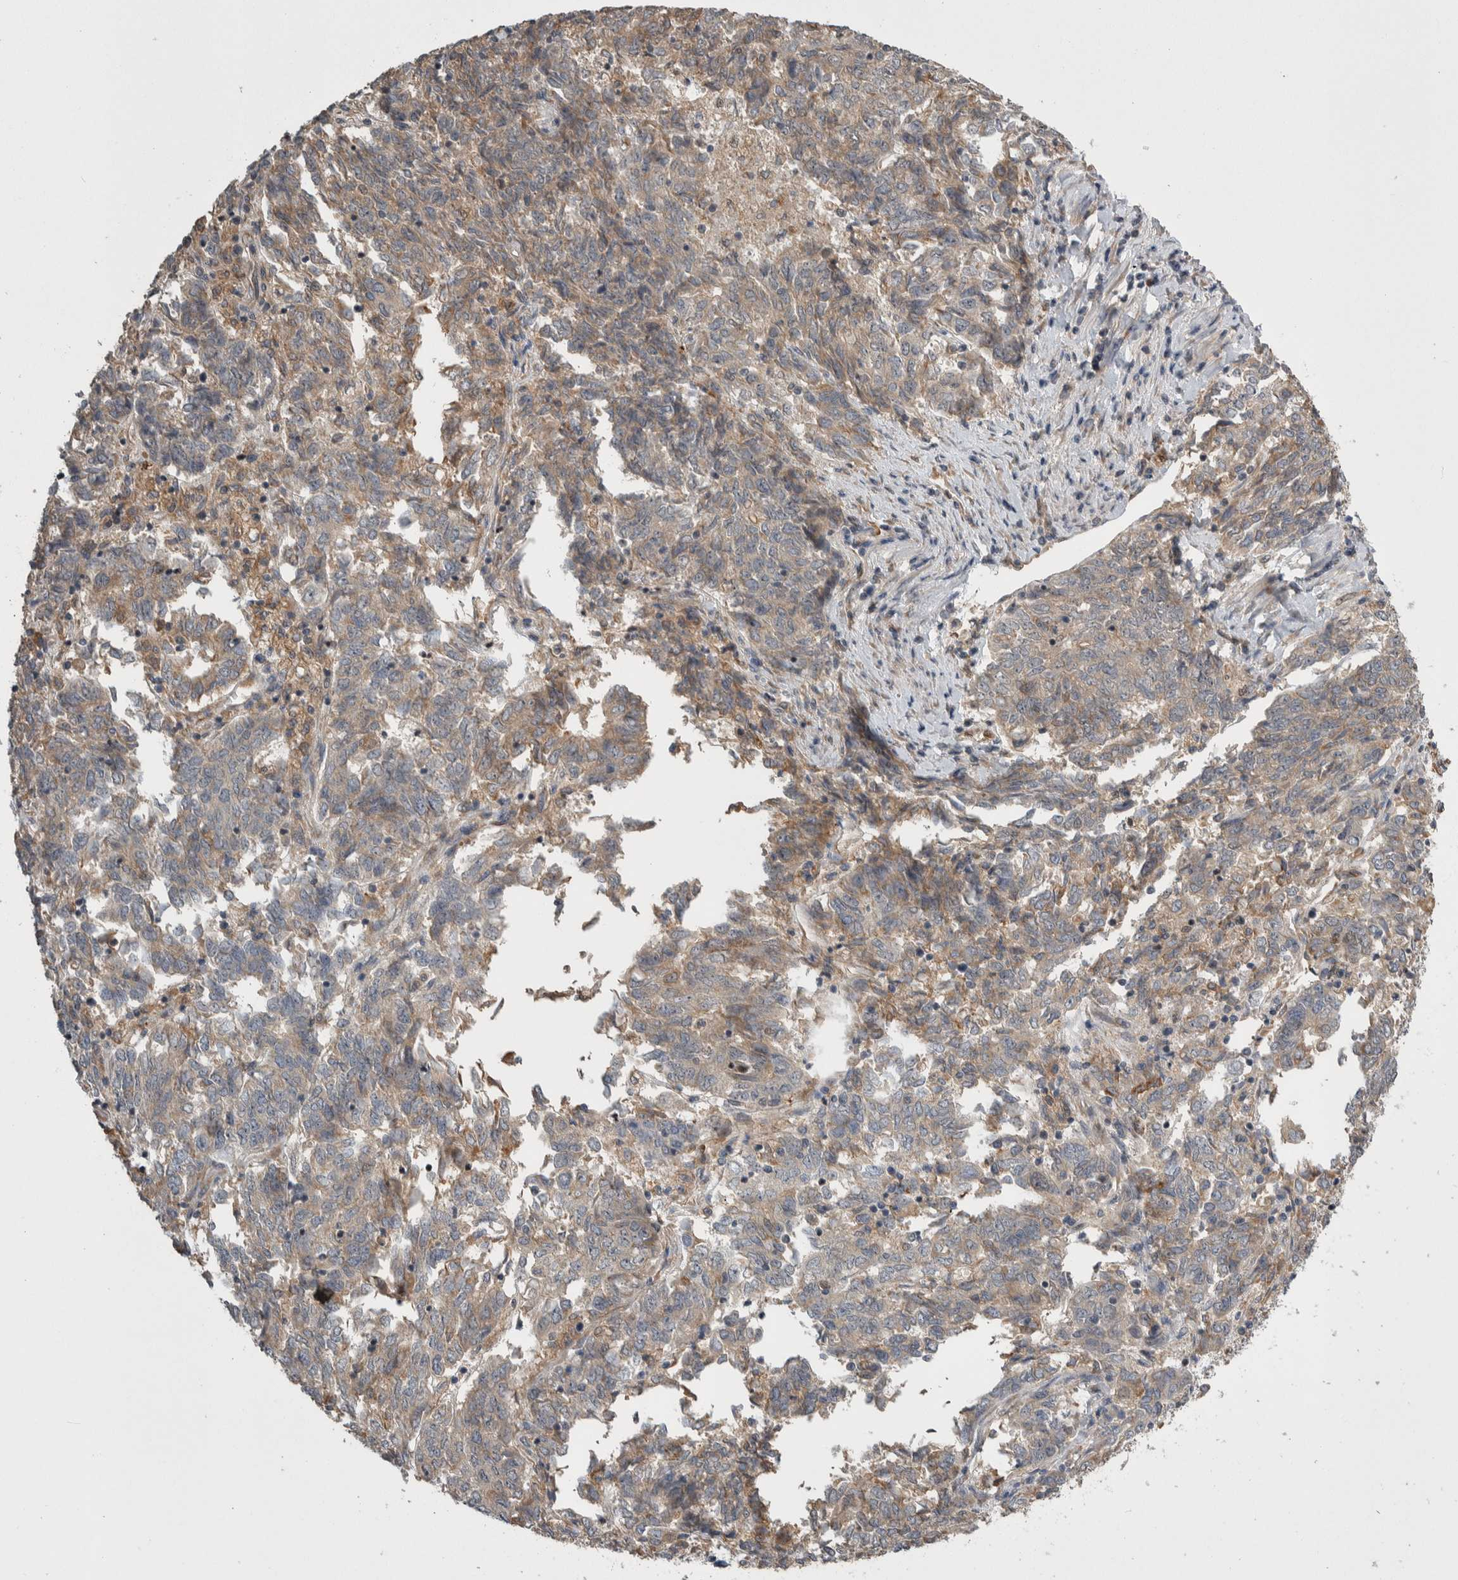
{"staining": {"intensity": "weak", "quantity": "25%-75%", "location": "cytoplasmic/membranous"}, "tissue": "endometrial cancer", "cell_type": "Tumor cells", "image_type": "cancer", "snomed": [{"axis": "morphology", "description": "Adenocarcinoma, NOS"}, {"axis": "topography", "description": "Endometrium"}], "caption": "Immunohistochemical staining of endometrial adenocarcinoma demonstrates low levels of weak cytoplasmic/membranous protein staining in about 25%-75% of tumor cells.", "gene": "PRDM4", "patient": {"sex": "female", "age": 80}}